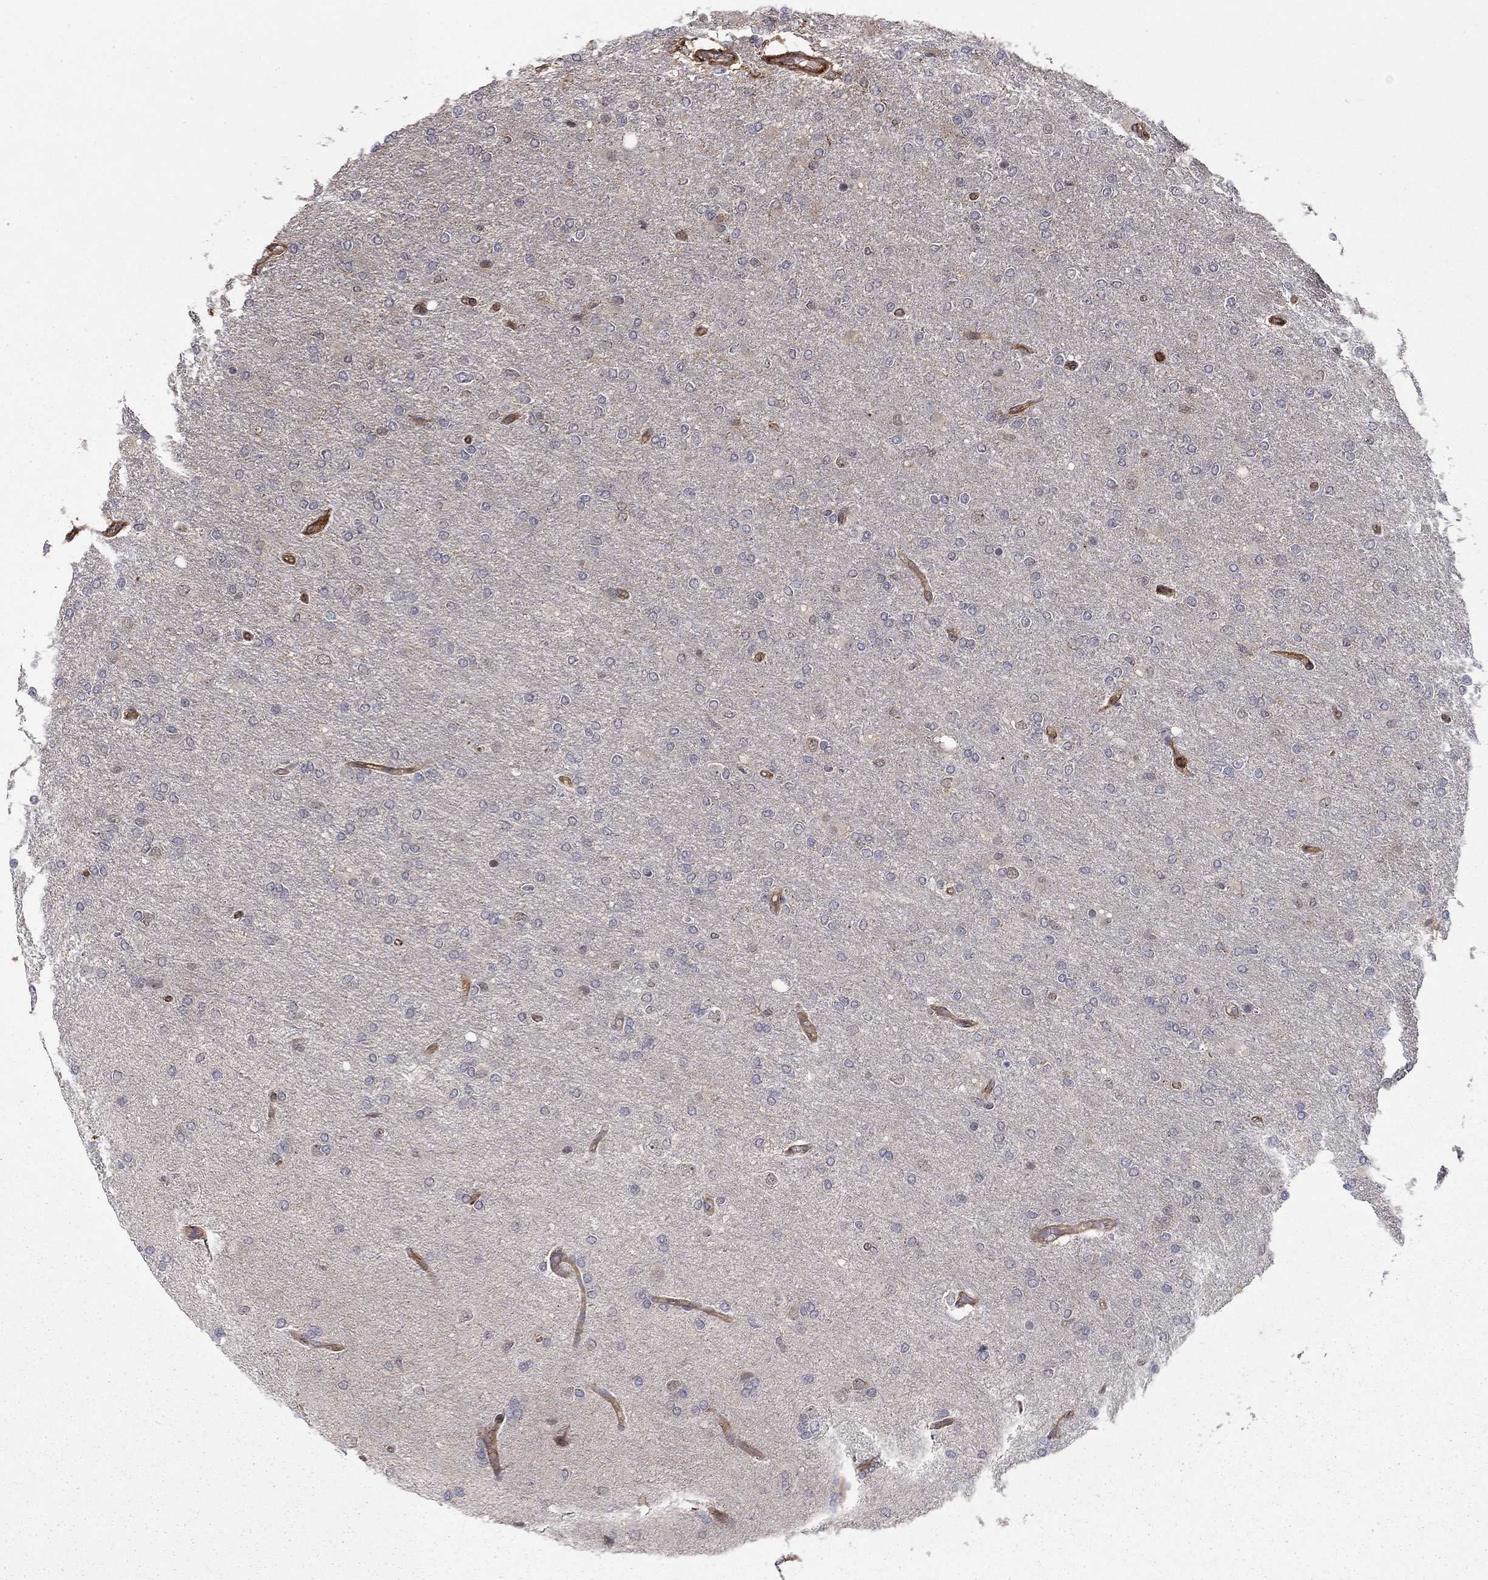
{"staining": {"intensity": "negative", "quantity": "none", "location": "none"}, "tissue": "glioma", "cell_type": "Tumor cells", "image_type": "cancer", "snomed": [{"axis": "morphology", "description": "Glioma, malignant, High grade"}, {"axis": "topography", "description": "Cerebral cortex"}], "caption": "IHC histopathology image of neoplastic tissue: human glioma stained with DAB (3,3'-diaminobenzidine) exhibits no significant protein staining in tumor cells.", "gene": "ADM", "patient": {"sex": "male", "age": 70}}